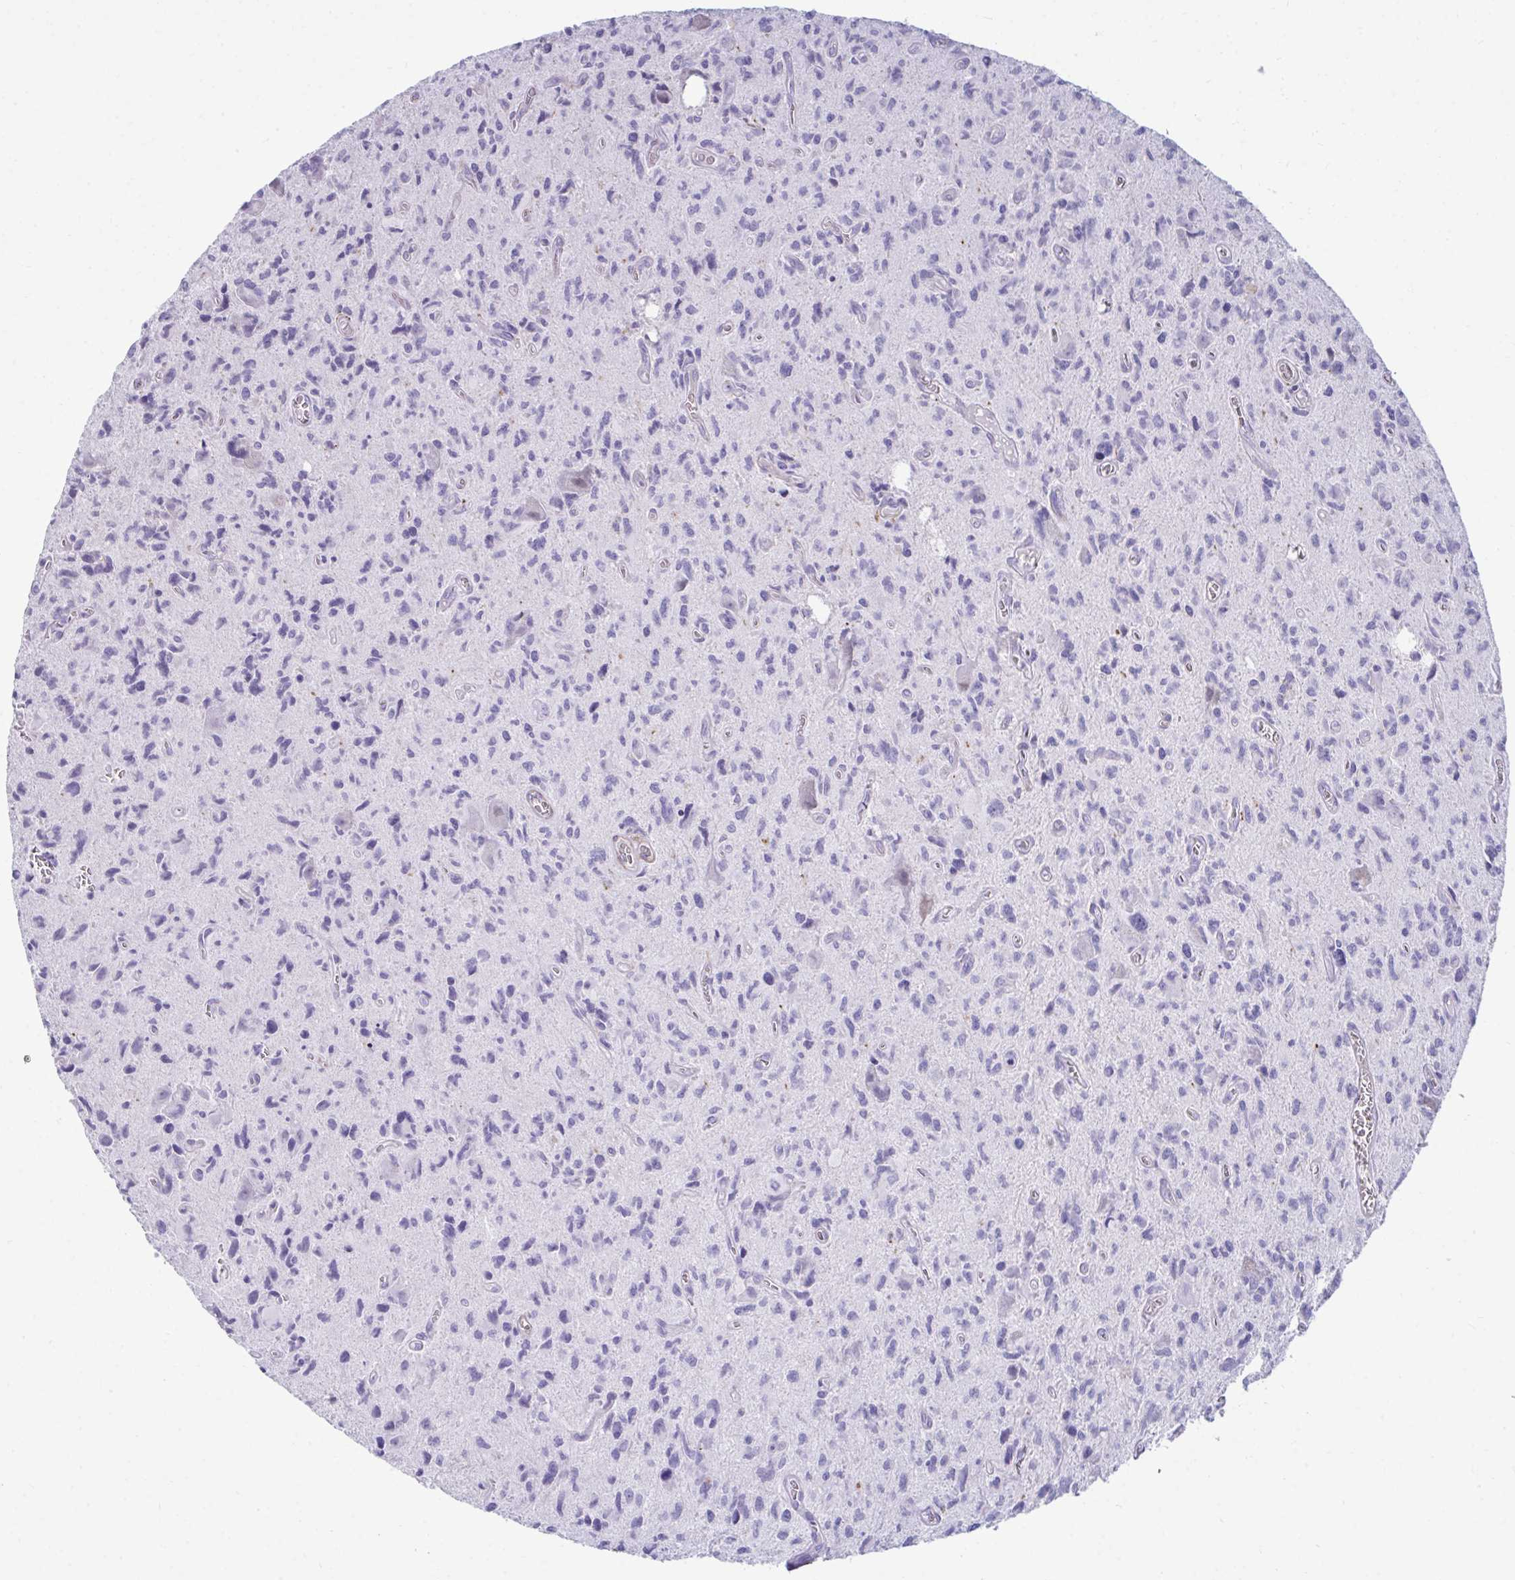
{"staining": {"intensity": "negative", "quantity": "none", "location": "none"}, "tissue": "glioma", "cell_type": "Tumor cells", "image_type": "cancer", "snomed": [{"axis": "morphology", "description": "Glioma, malignant, High grade"}, {"axis": "topography", "description": "Brain"}], "caption": "High power microscopy histopathology image of an IHC photomicrograph of glioma, revealing no significant staining in tumor cells.", "gene": "UBL3", "patient": {"sex": "male", "age": 76}}